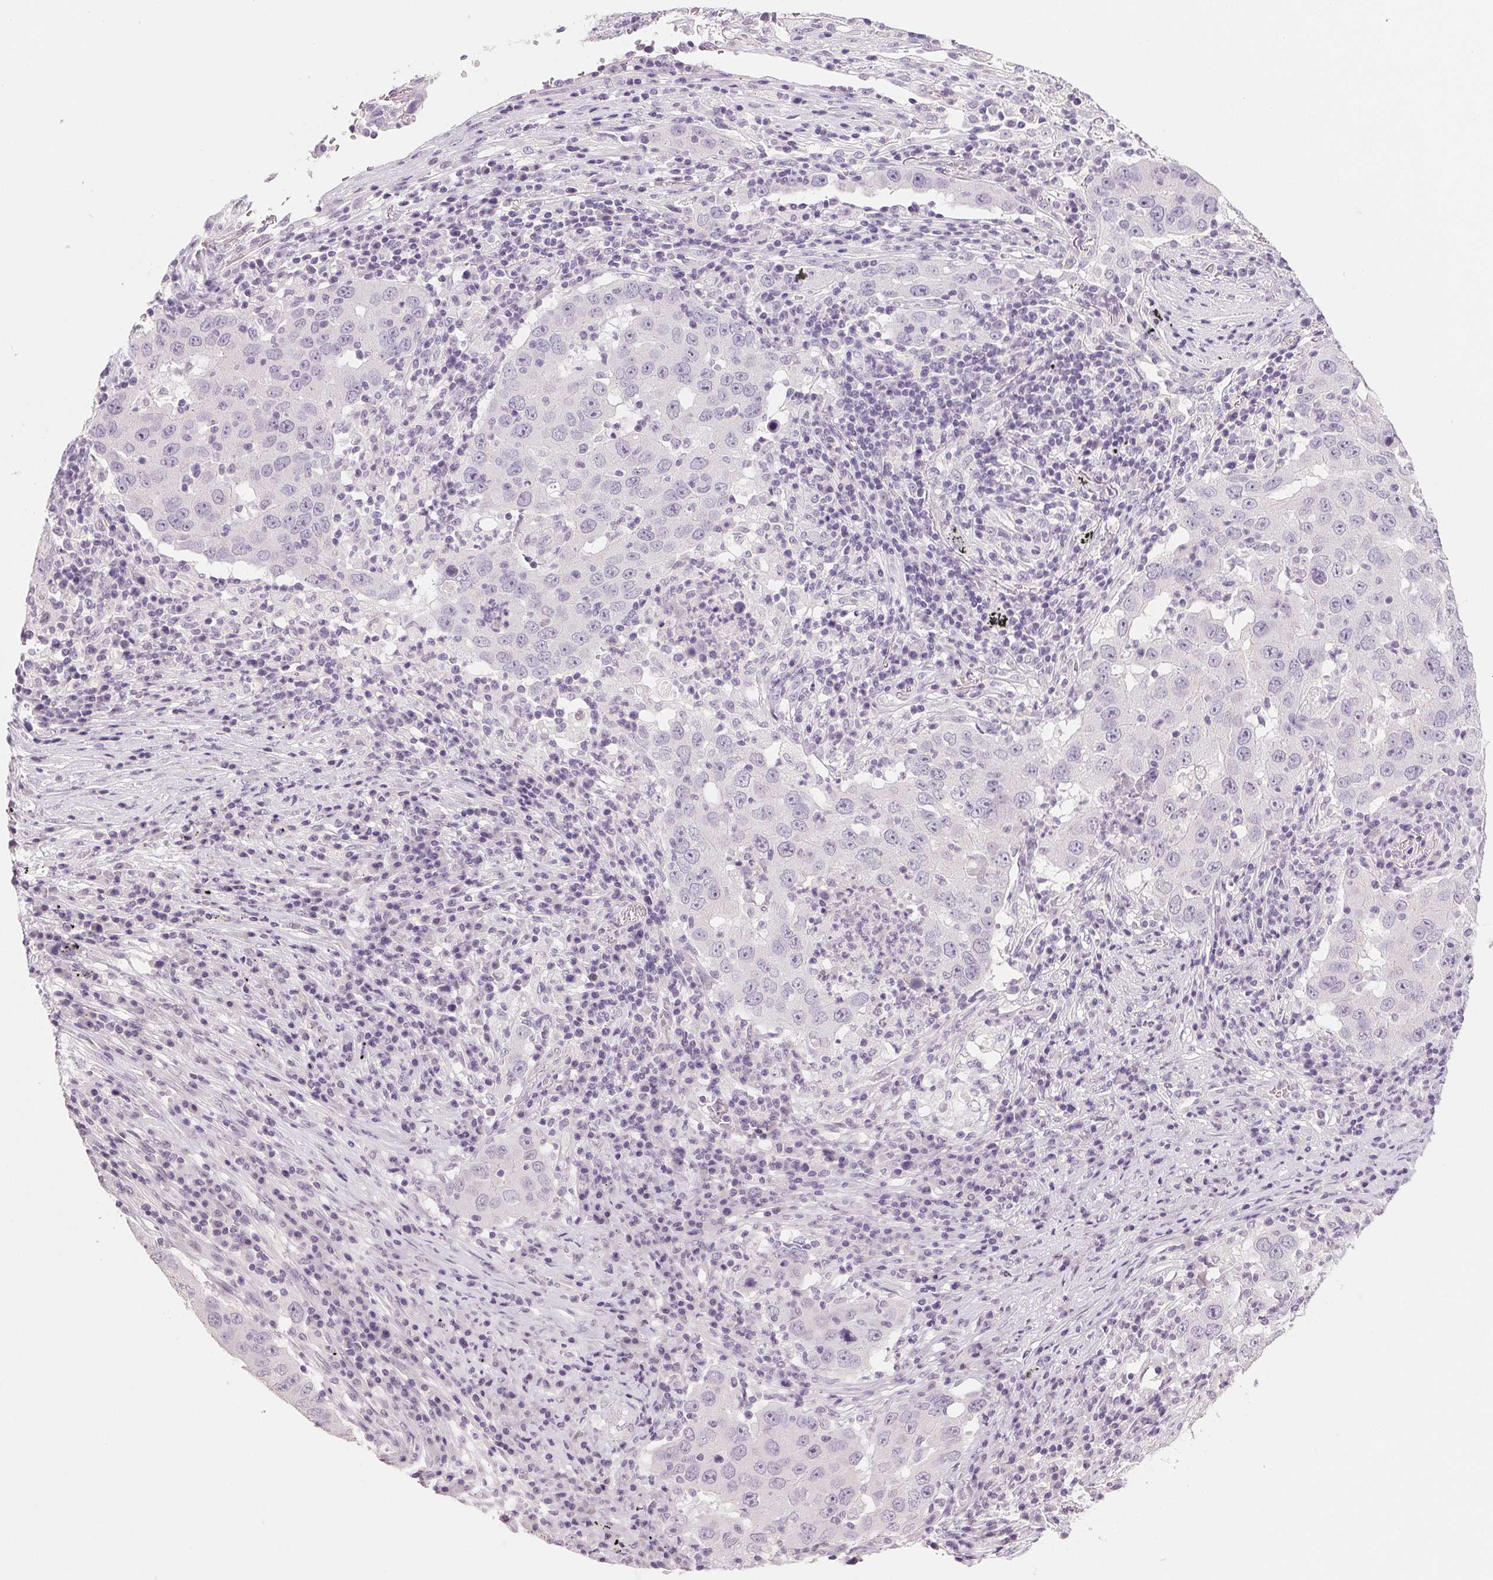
{"staining": {"intensity": "negative", "quantity": "none", "location": "none"}, "tissue": "lung cancer", "cell_type": "Tumor cells", "image_type": "cancer", "snomed": [{"axis": "morphology", "description": "Adenocarcinoma, NOS"}, {"axis": "topography", "description": "Lung"}], "caption": "The histopathology image shows no significant staining in tumor cells of adenocarcinoma (lung).", "gene": "IGFBP1", "patient": {"sex": "male", "age": 73}}